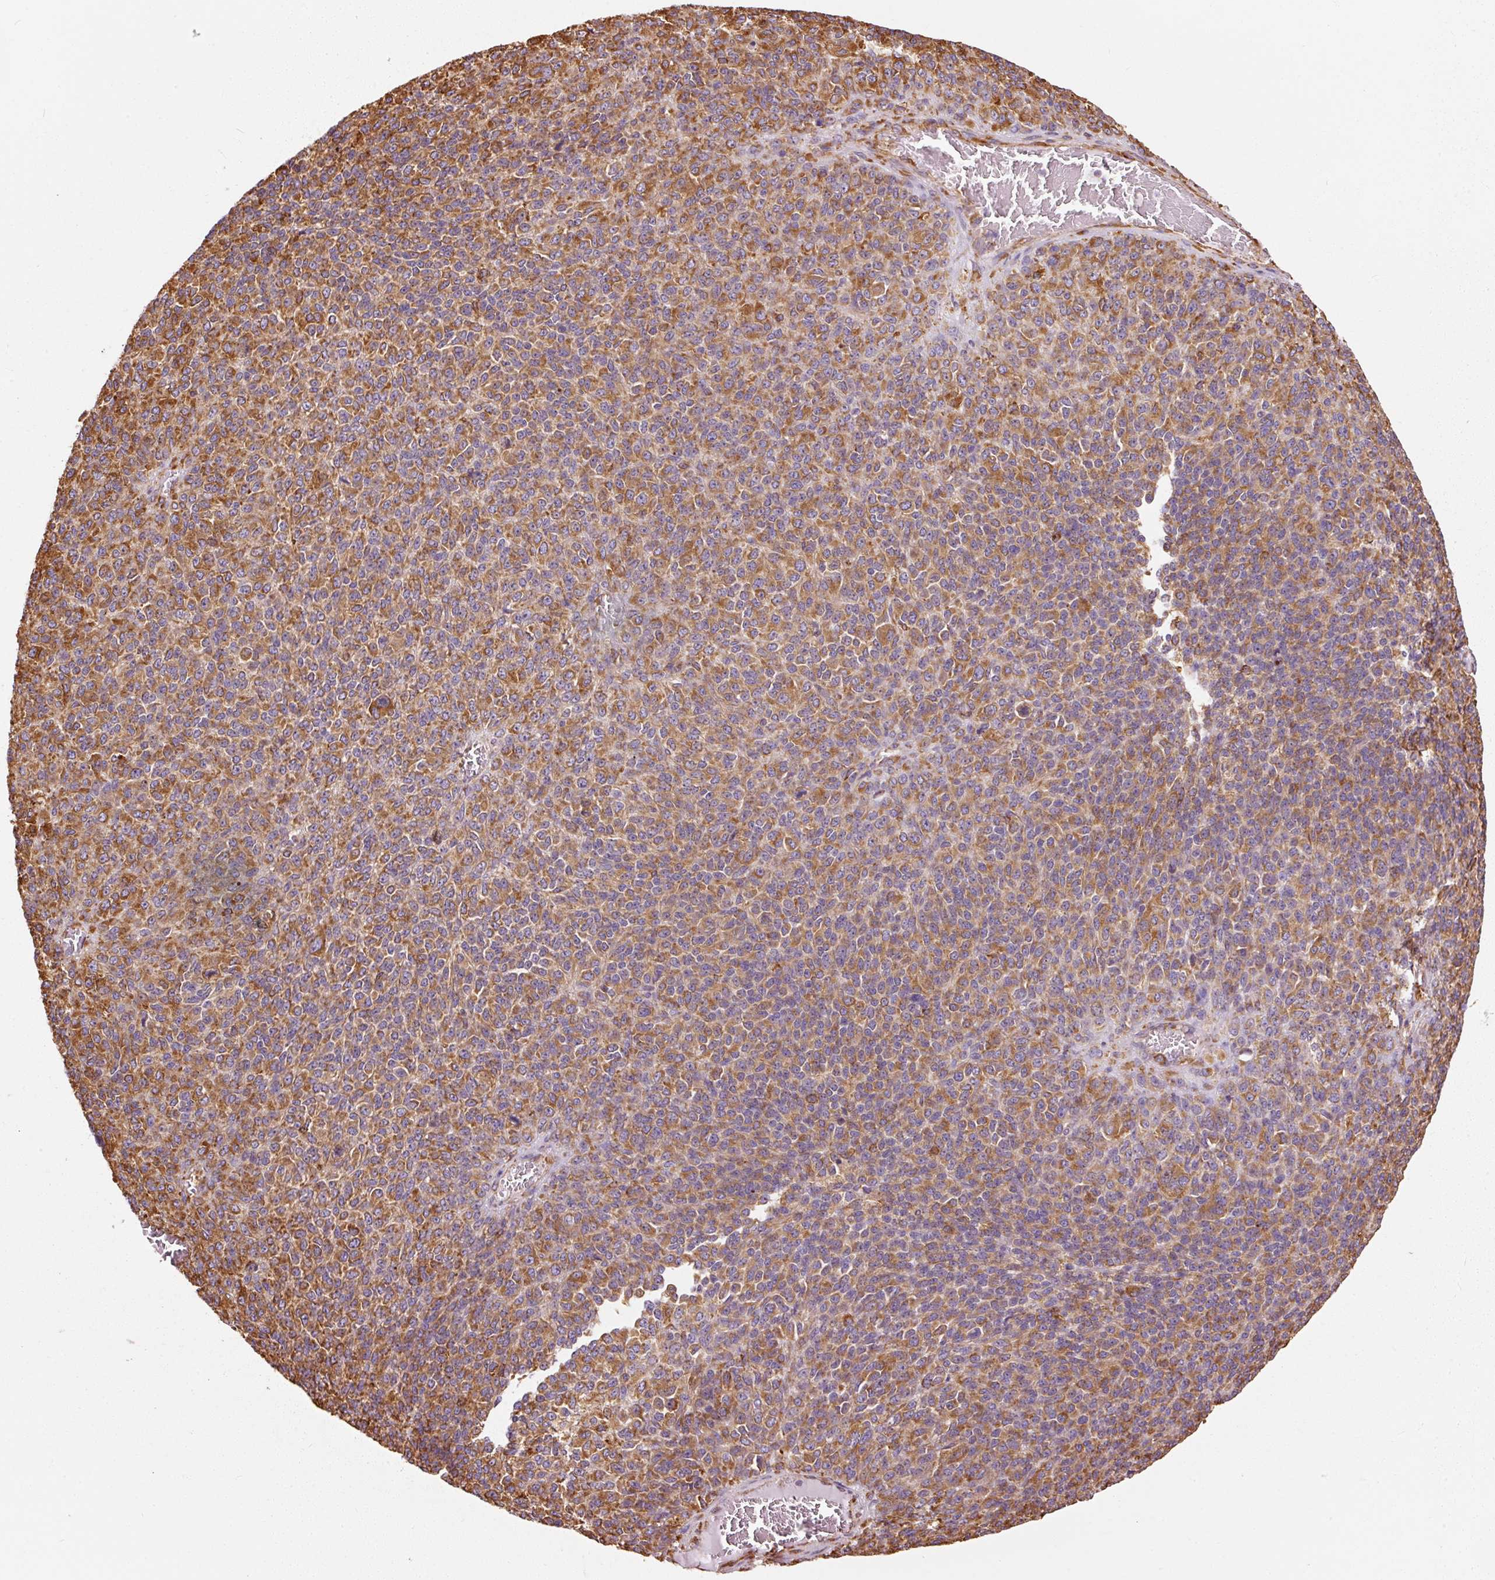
{"staining": {"intensity": "moderate", "quantity": ">75%", "location": "cytoplasmic/membranous"}, "tissue": "melanoma", "cell_type": "Tumor cells", "image_type": "cancer", "snomed": [{"axis": "morphology", "description": "Malignant melanoma, Metastatic site"}, {"axis": "topography", "description": "Brain"}], "caption": "This micrograph shows malignant melanoma (metastatic site) stained with immunohistochemistry (IHC) to label a protein in brown. The cytoplasmic/membranous of tumor cells show moderate positivity for the protein. Nuclei are counter-stained blue.", "gene": "KLC1", "patient": {"sex": "female", "age": 56}}